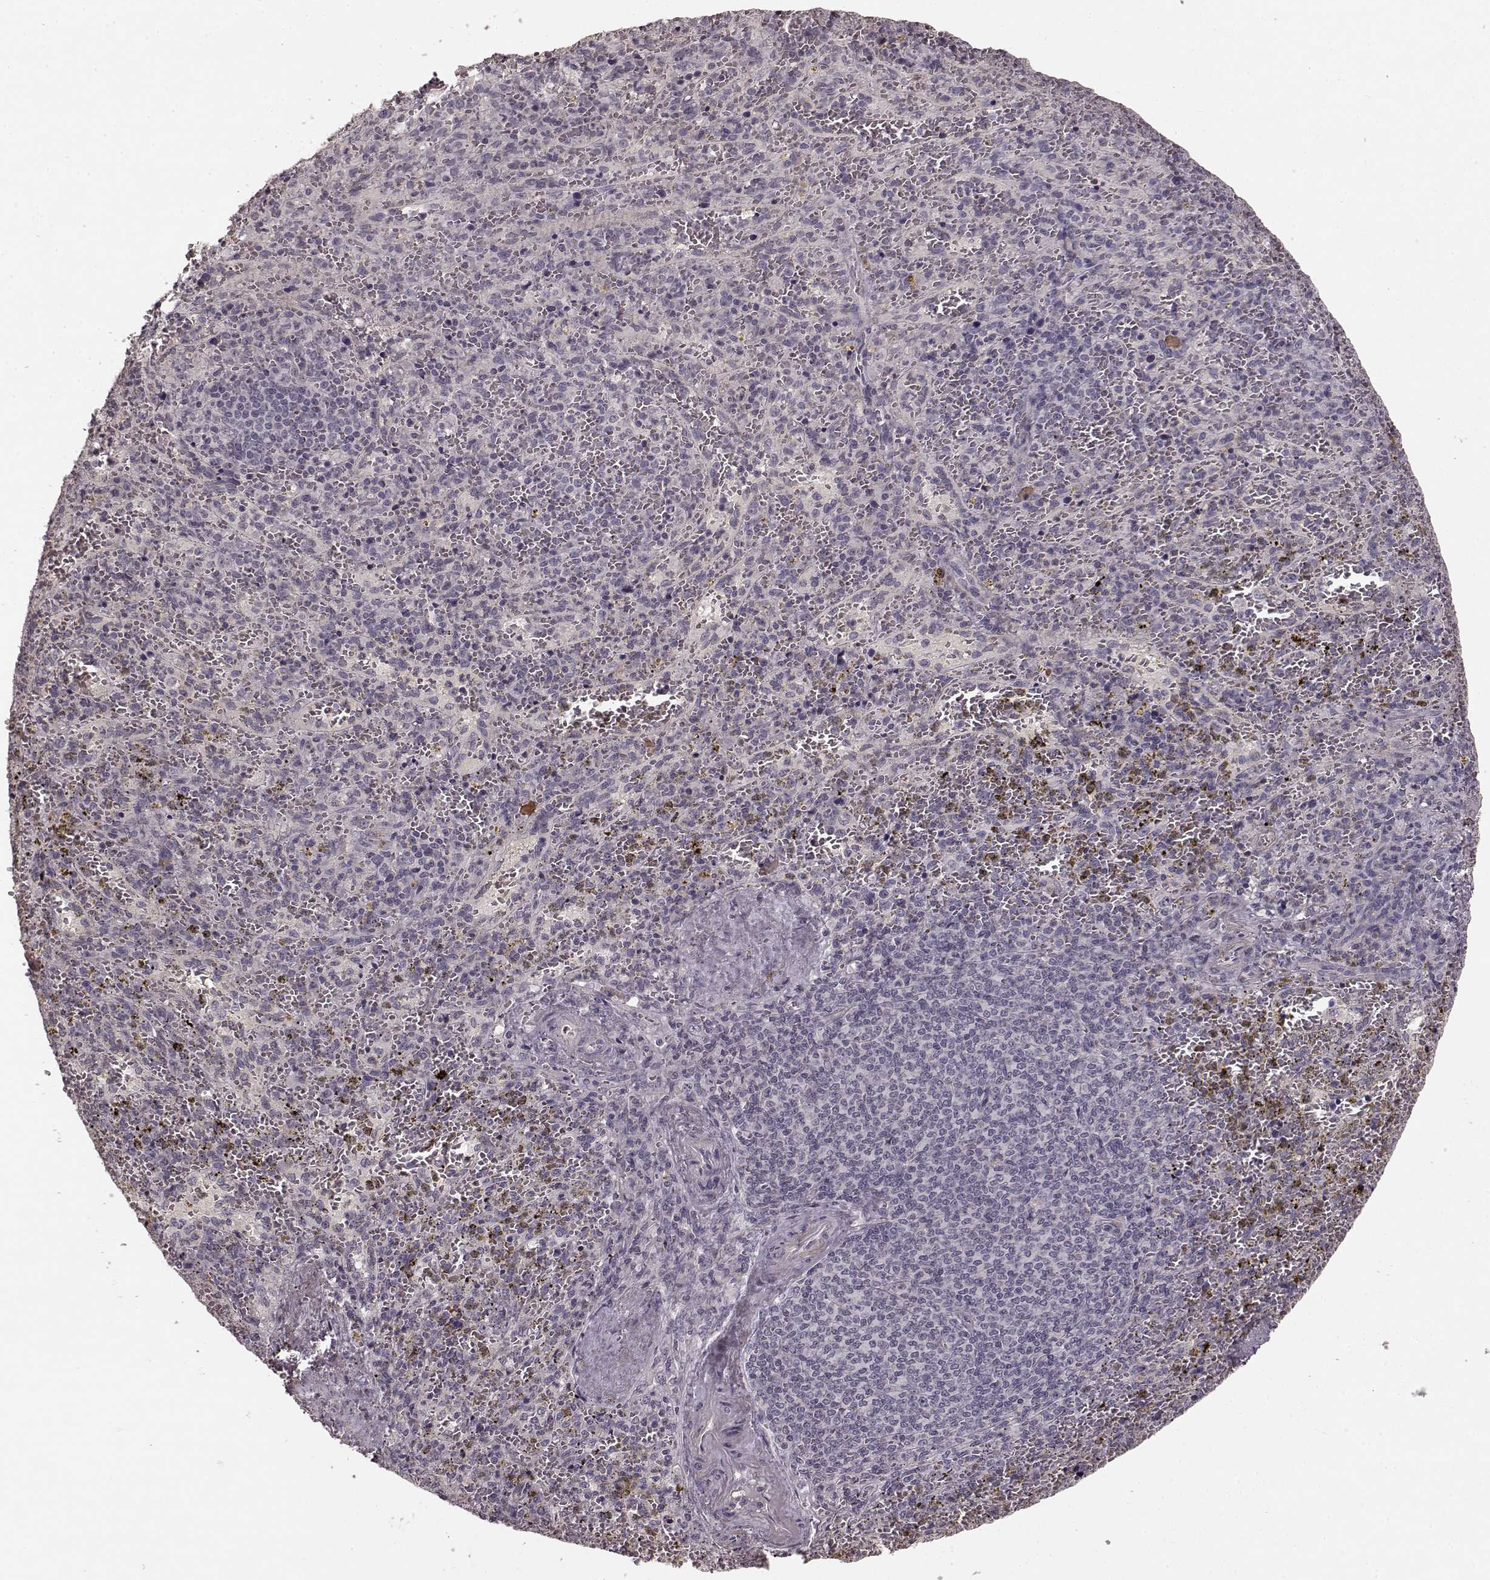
{"staining": {"intensity": "negative", "quantity": "none", "location": "none"}, "tissue": "spleen", "cell_type": "Cells in red pulp", "image_type": "normal", "snomed": [{"axis": "morphology", "description": "Normal tissue, NOS"}, {"axis": "topography", "description": "Spleen"}], "caption": "An image of spleen stained for a protein shows no brown staining in cells in red pulp.", "gene": "PRKCE", "patient": {"sex": "female", "age": 50}}